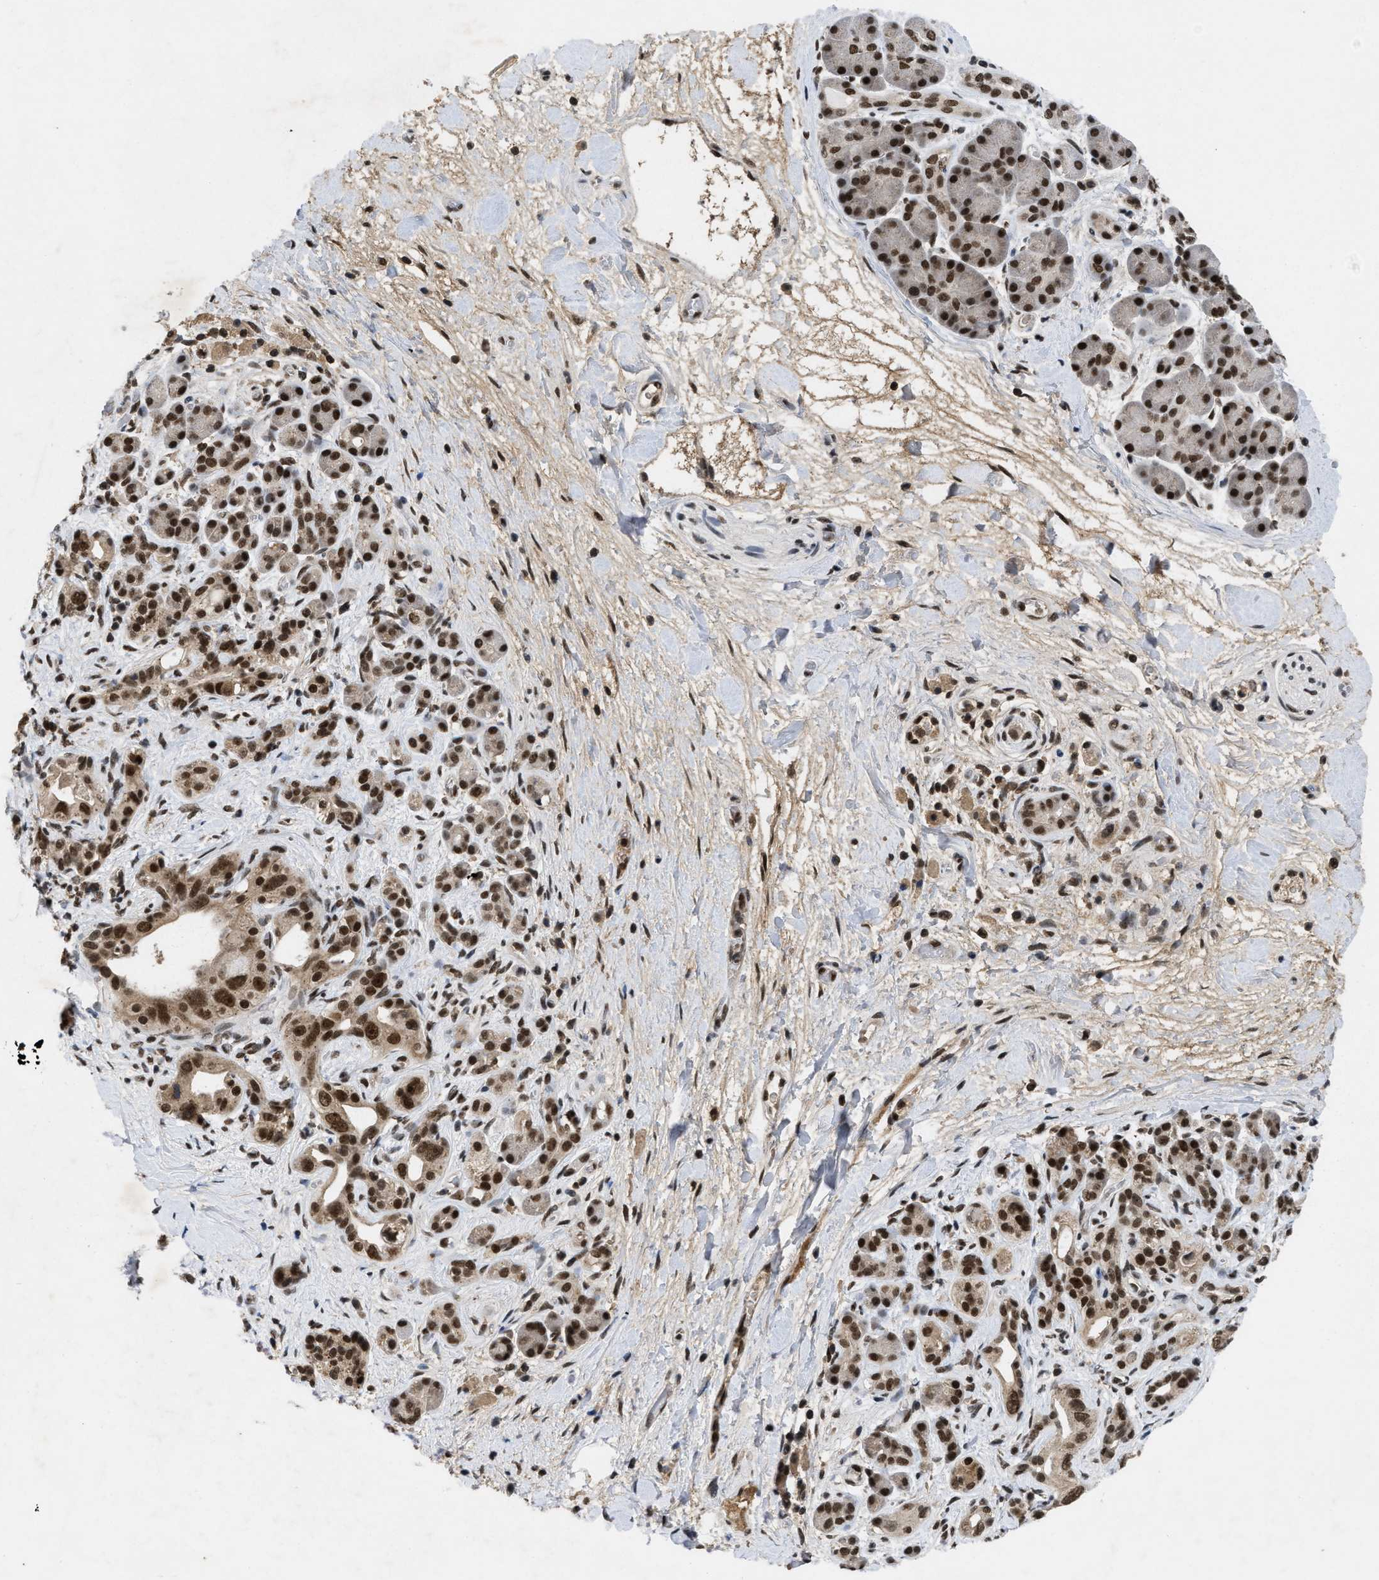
{"staining": {"intensity": "strong", "quantity": ">75%", "location": "nuclear"}, "tissue": "pancreatic cancer", "cell_type": "Tumor cells", "image_type": "cancer", "snomed": [{"axis": "morphology", "description": "Adenocarcinoma, NOS"}, {"axis": "topography", "description": "Pancreas"}], "caption": "Protein staining shows strong nuclear staining in approximately >75% of tumor cells in pancreatic cancer. The protein is stained brown, and the nuclei are stained in blue (DAB (3,3'-diaminobenzidine) IHC with brightfield microscopy, high magnification).", "gene": "ZNF346", "patient": {"sex": "male", "age": 55}}